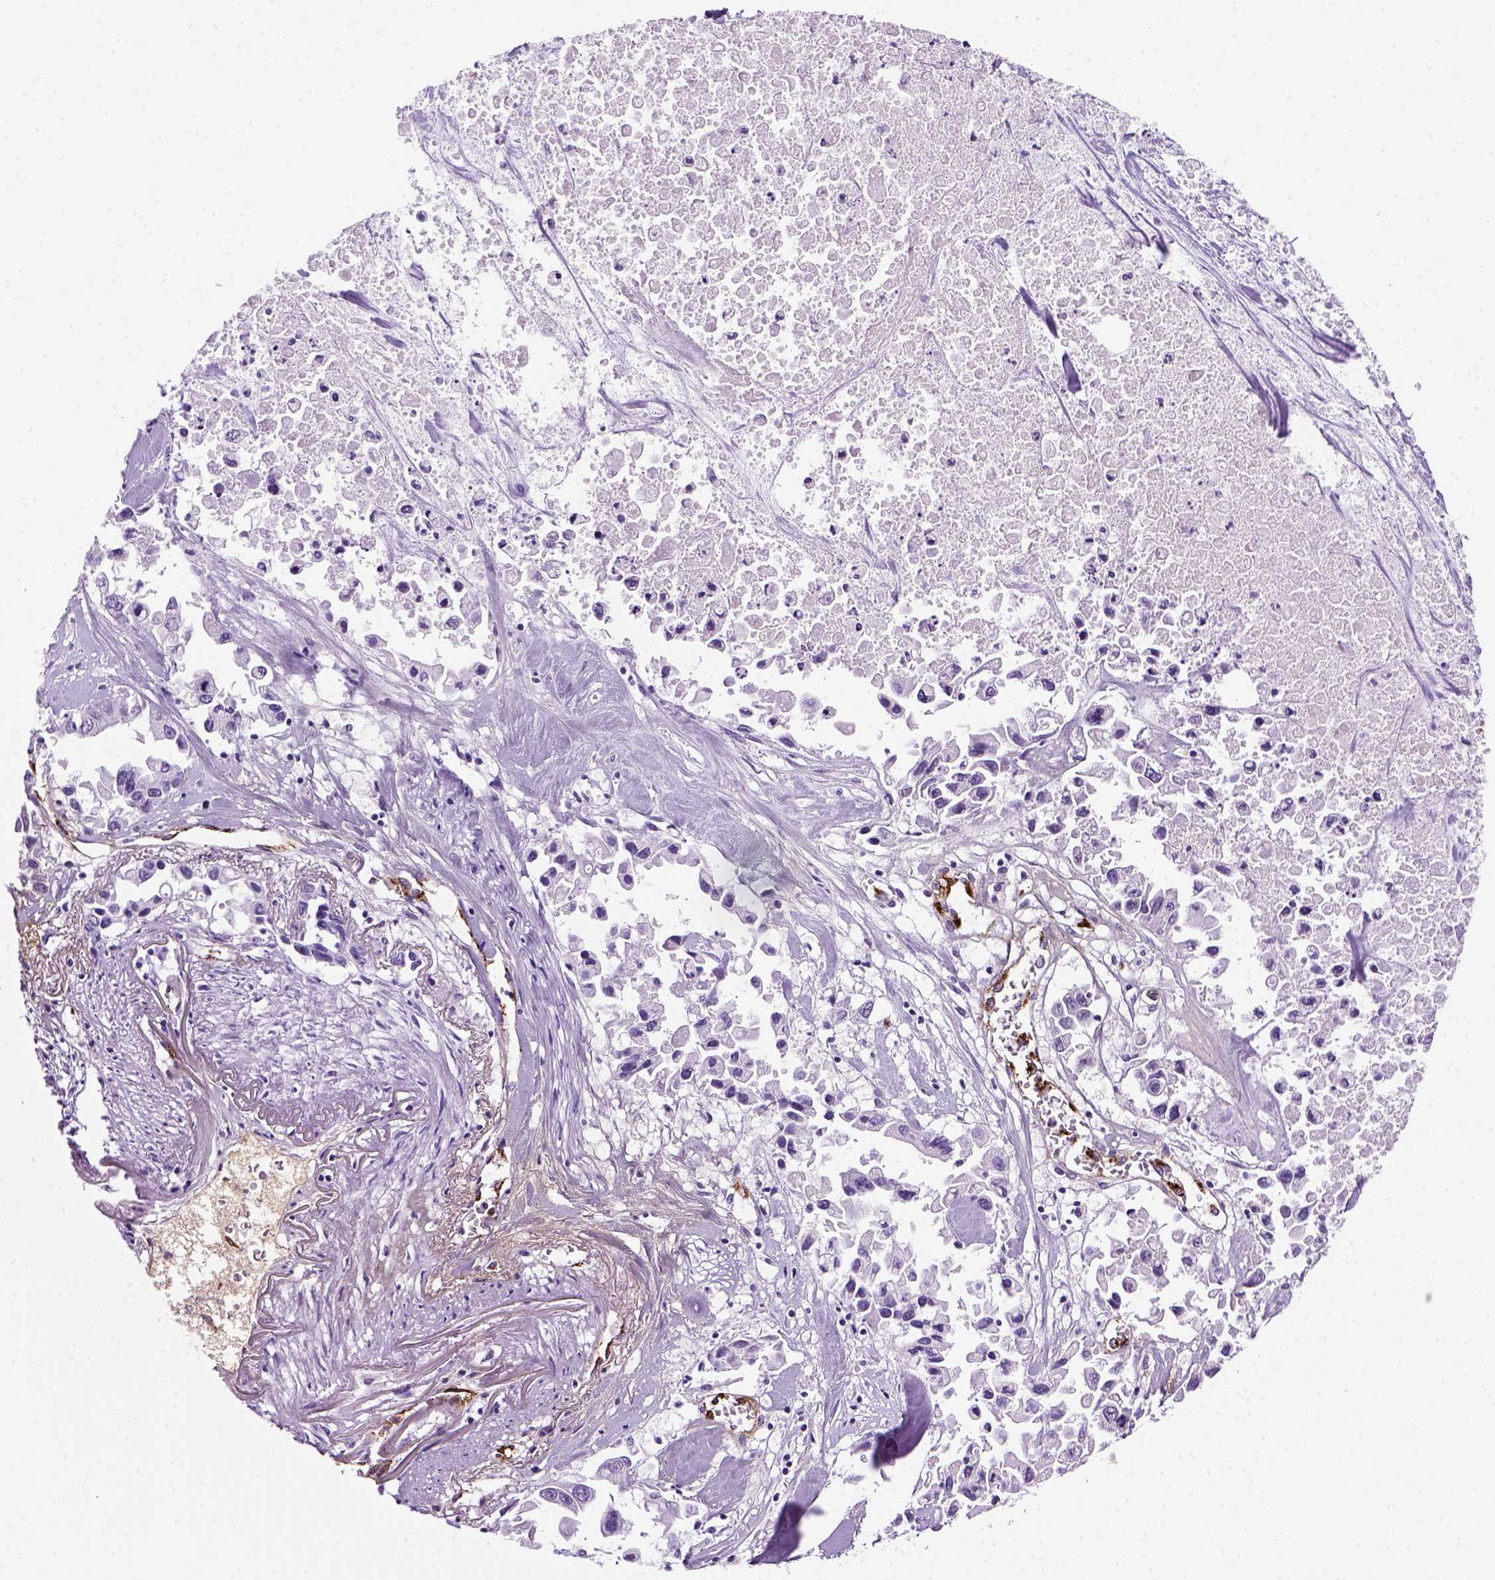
{"staining": {"intensity": "negative", "quantity": "none", "location": "none"}, "tissue": "pancreatic cancer", "cell_type": "Tumor cells", "image_type": "cancer", "snomed": [{"axis": "morphology", "description": "Adenocarcinoma, NOS"}, {"axis": "topography", "description": "Pancreas"}], "caption": "Tumor cells are negative for brown protein staining in pancreatic adenocarcinoma.", "gene": "VWF", "patient": {"sex": "female", "age": 83}}